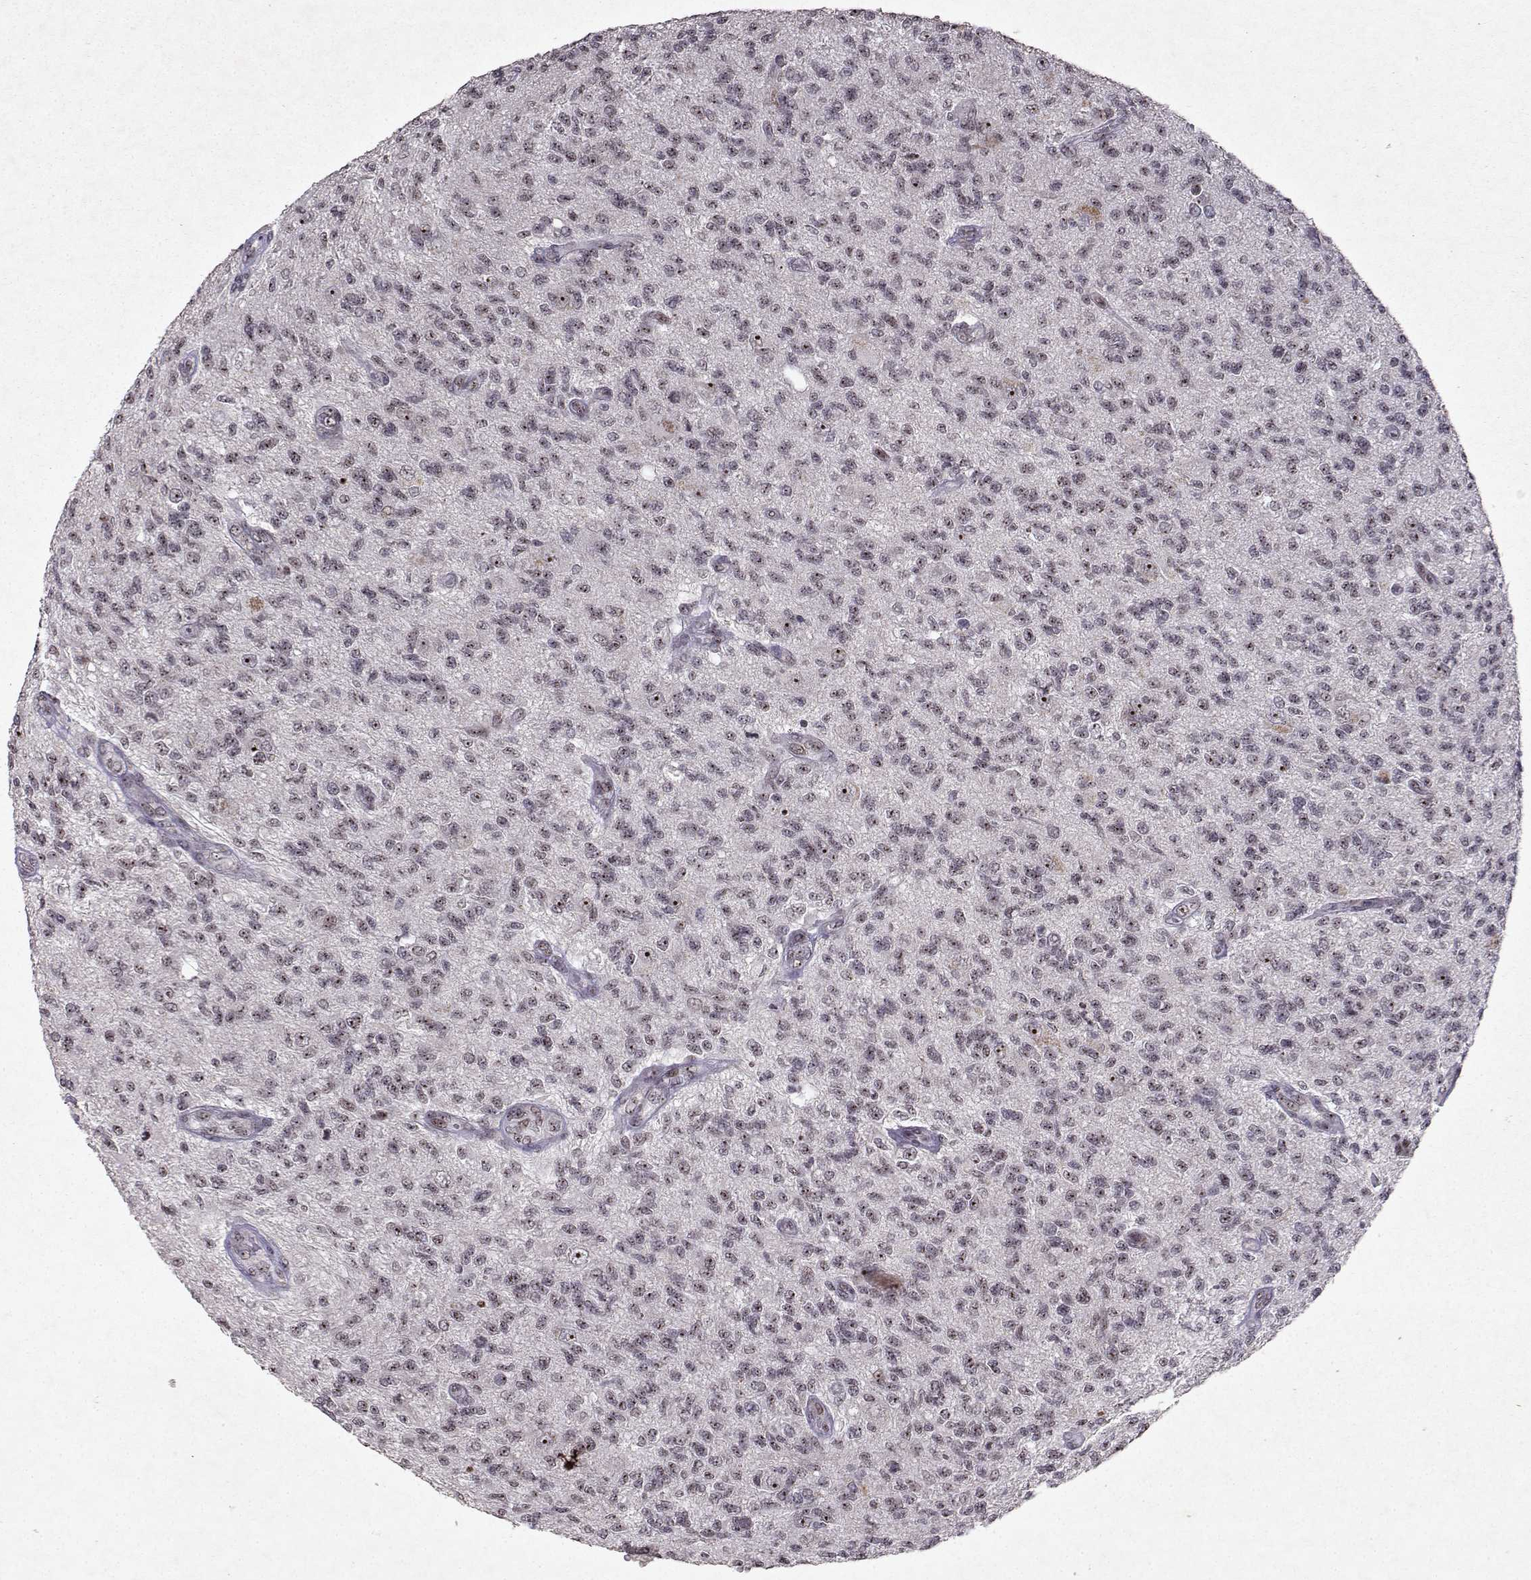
{"staining": {"intensity": "negative", "quantity": "none", "location": "none"}, "tissue": "glioma", "cell_type": "Tumor cells", "image_type": "cancer", "snomed": [{"axis": "morphology", "description": "Glioma, malignant, High grade"}, {"axis": "topography", "description": "Brain"}], "caption": "Human glioma stained for a protein using IHC exhibits no expression in tumor cells.", "gene": "DDX56", "patient": {"sex": "male", "age": 56}}